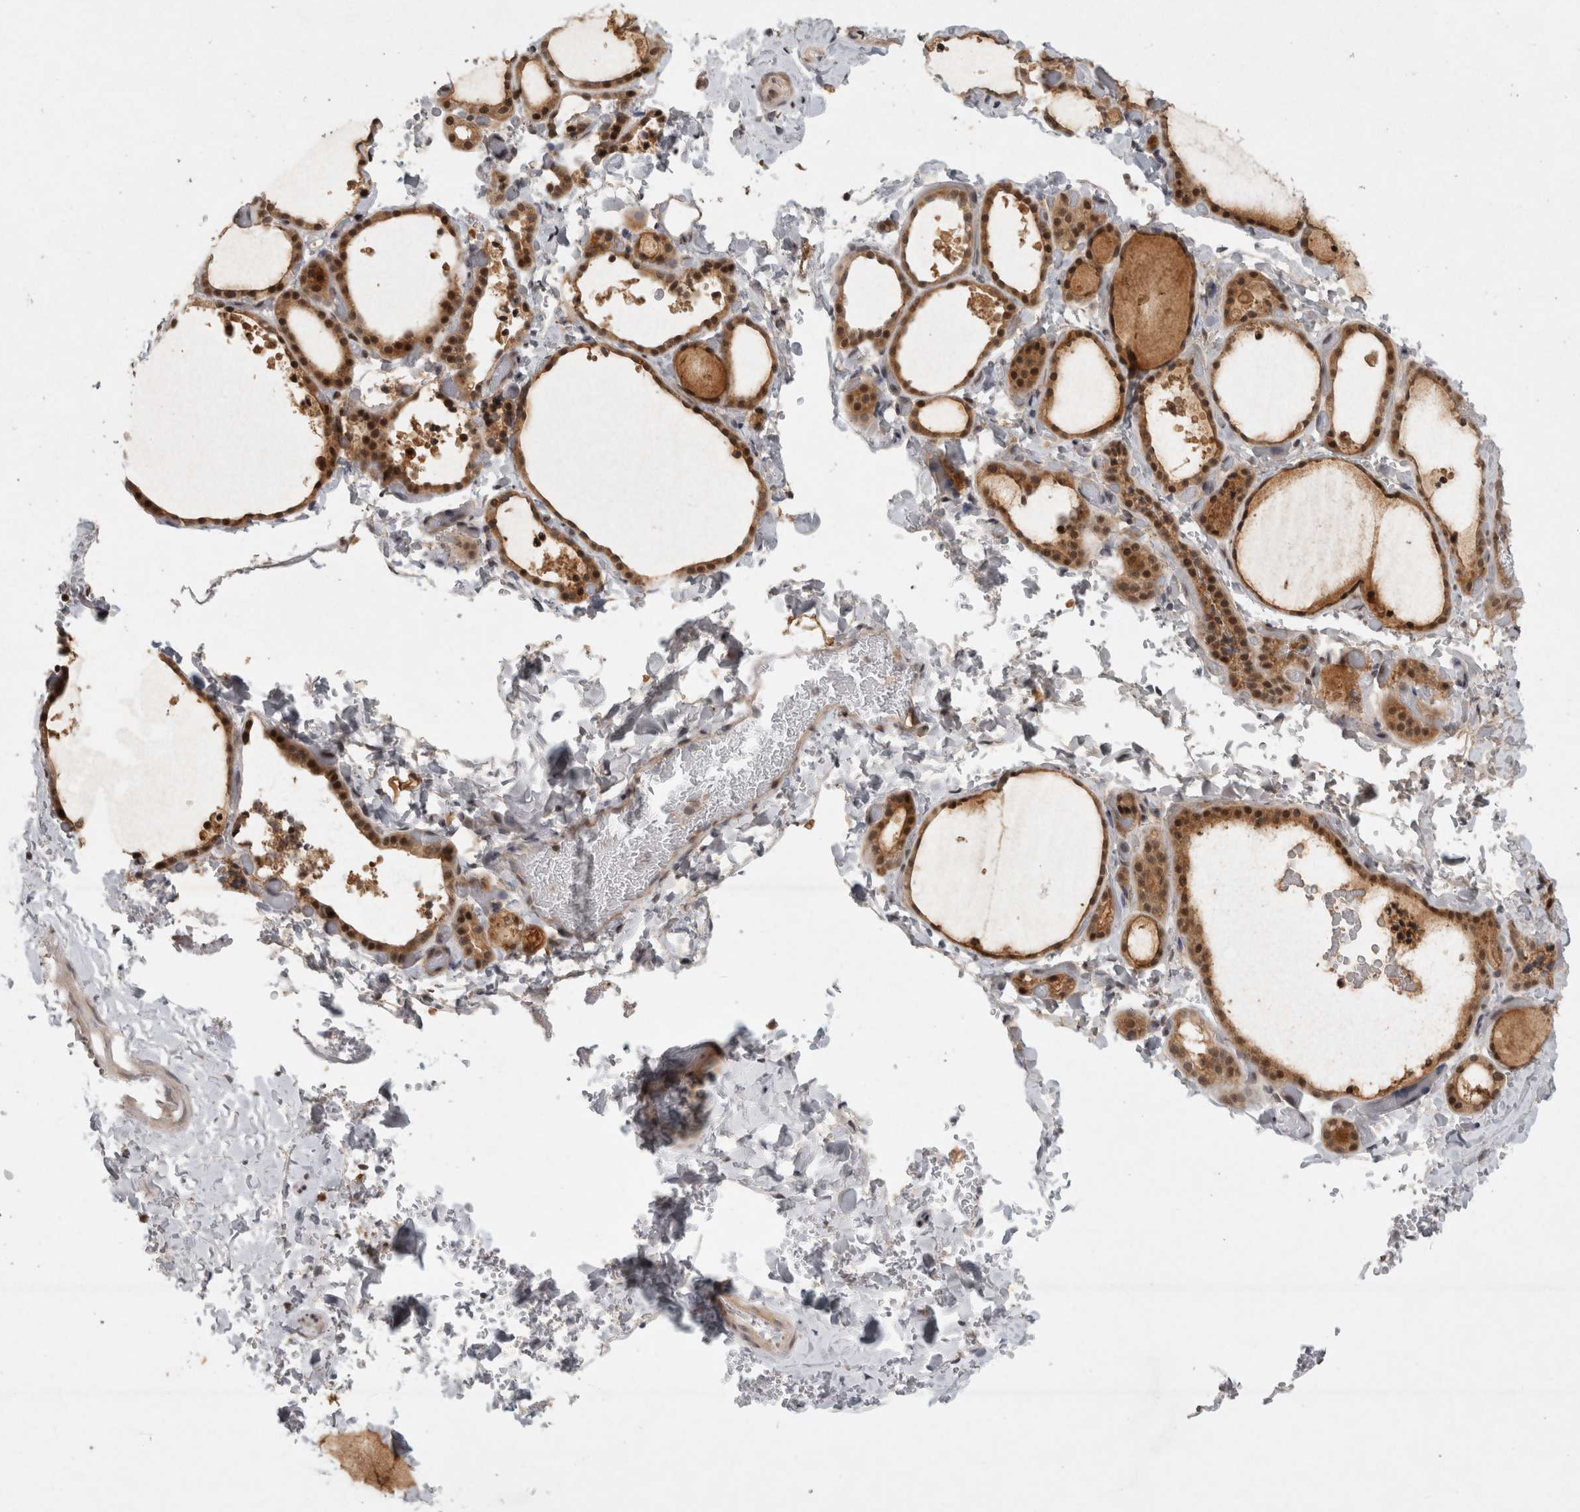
{"staining": {"intensity": "moderate", "quantity": ">75%", "location": "cytoplasmic/membranous,nuclear"}, "tissue": "thyroid gland", "cell_type": "Glandular cells", "image_type": "normal", "snomed": [{"axis": "morphology", "description": "Normal tissue, NOS"}, {"axis": "topography", "description": "Thyroid gland"}], "caption": "High-magnification brightfield microscopy of unremarkable thyroid gland stained with DAB (brown) and counterstained with hematoxylin (blue). glandular cells exhibit moderate cytoplasmic/membranous,nuclear positivity is identified in about>75% of cells.", "gene": "KDM8", "patient": {"sex": "female", "age": 44}}